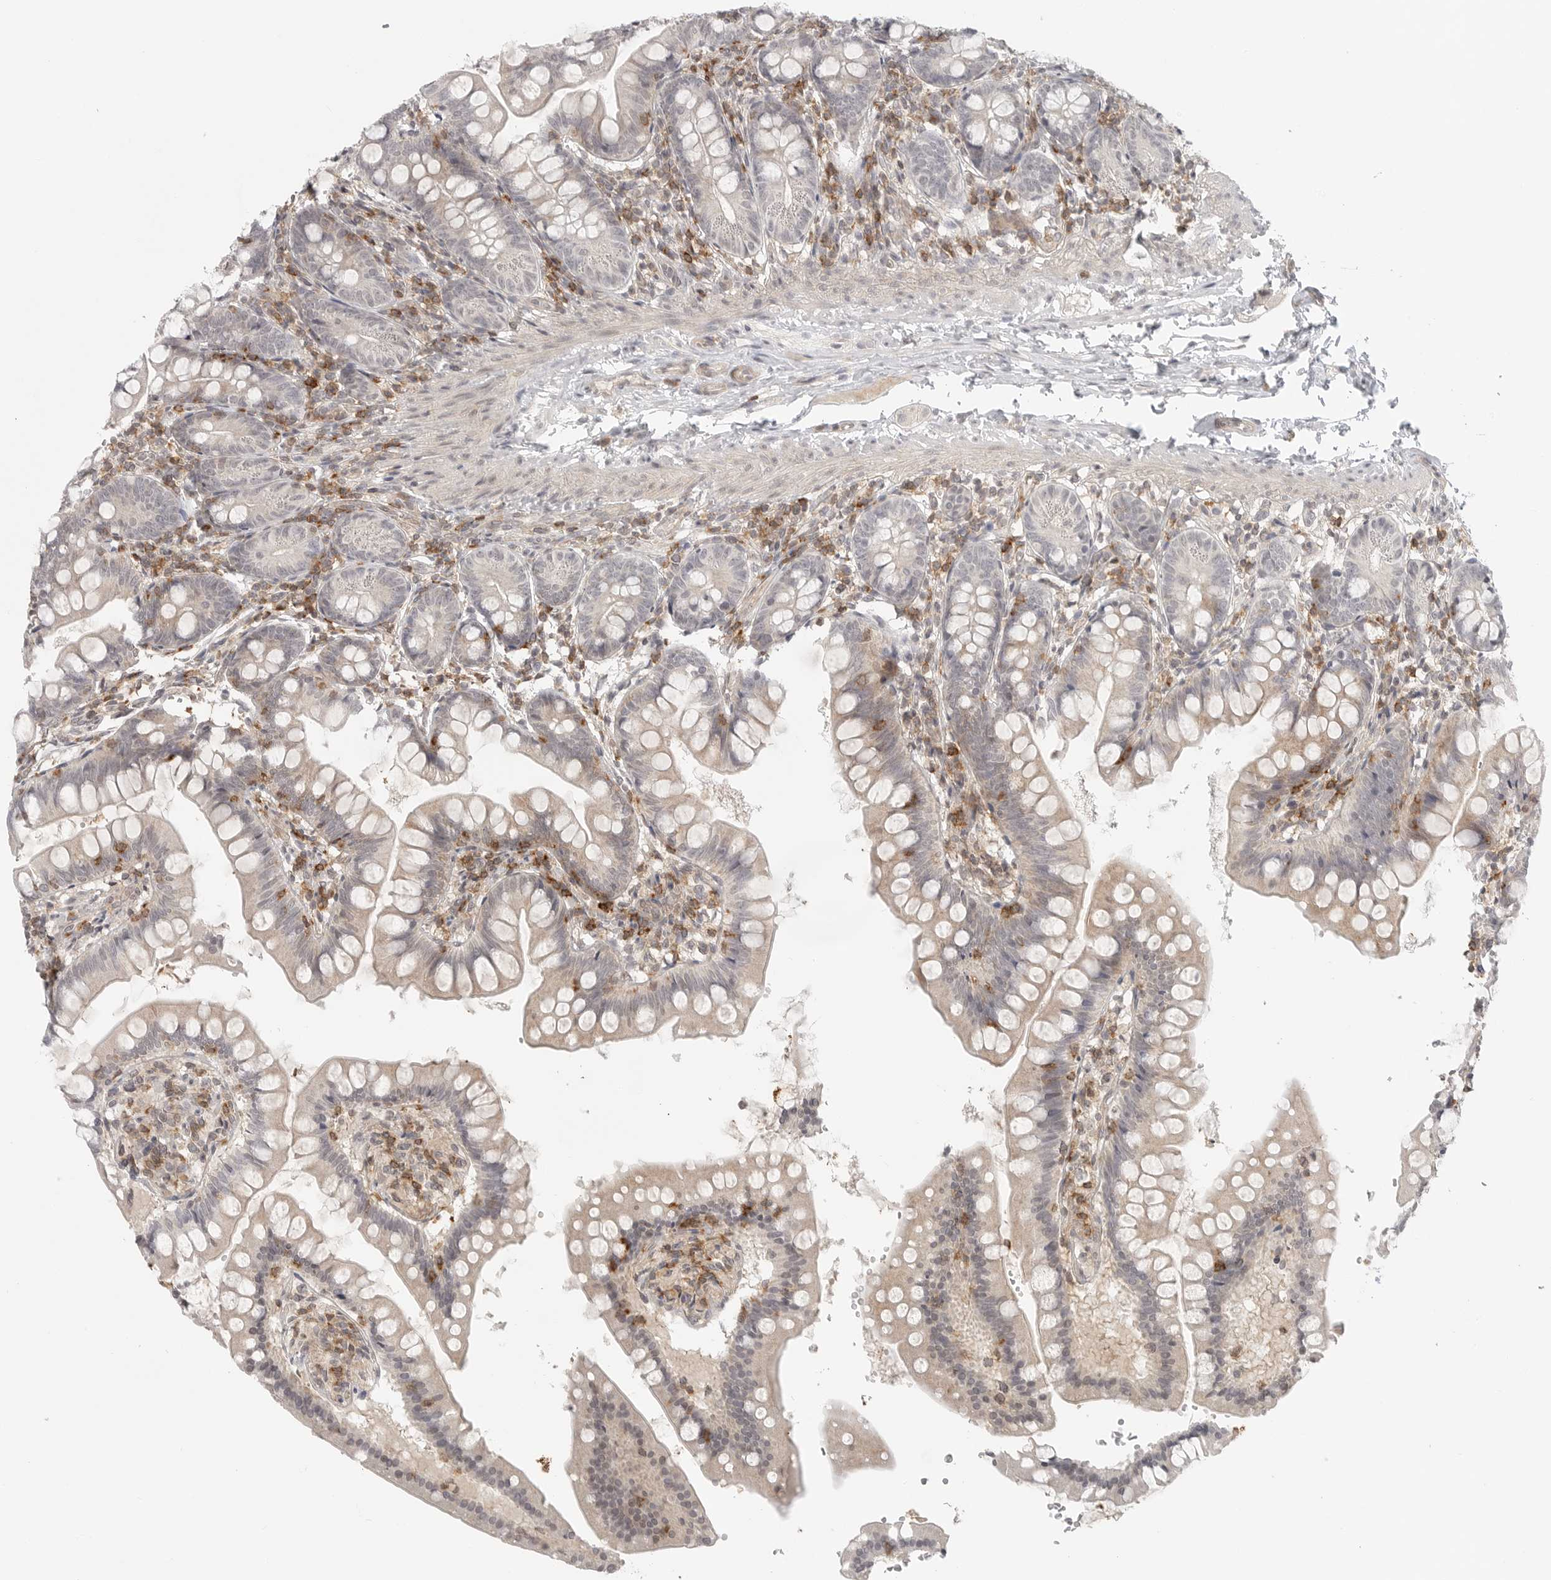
{"staining": {"intensity": "weak", "quantity": "<25%", "location": "cytoplasmic/membranous"}, "tissue": "small intestine", "cell_type": "Glandular cells", "image_type": "normal", "snomed": [{"axis": "morphology", "description": "Normal tissue, NOS"}, {"axis": "topography", "description": "Small intestine"}], "caption": "DAB immunohistochemical staining of benign small intestine exhibits no significant expression in glandular cells.", "gene": "SH3KBP1", "patient": {"sex": "male", "age": 7}}